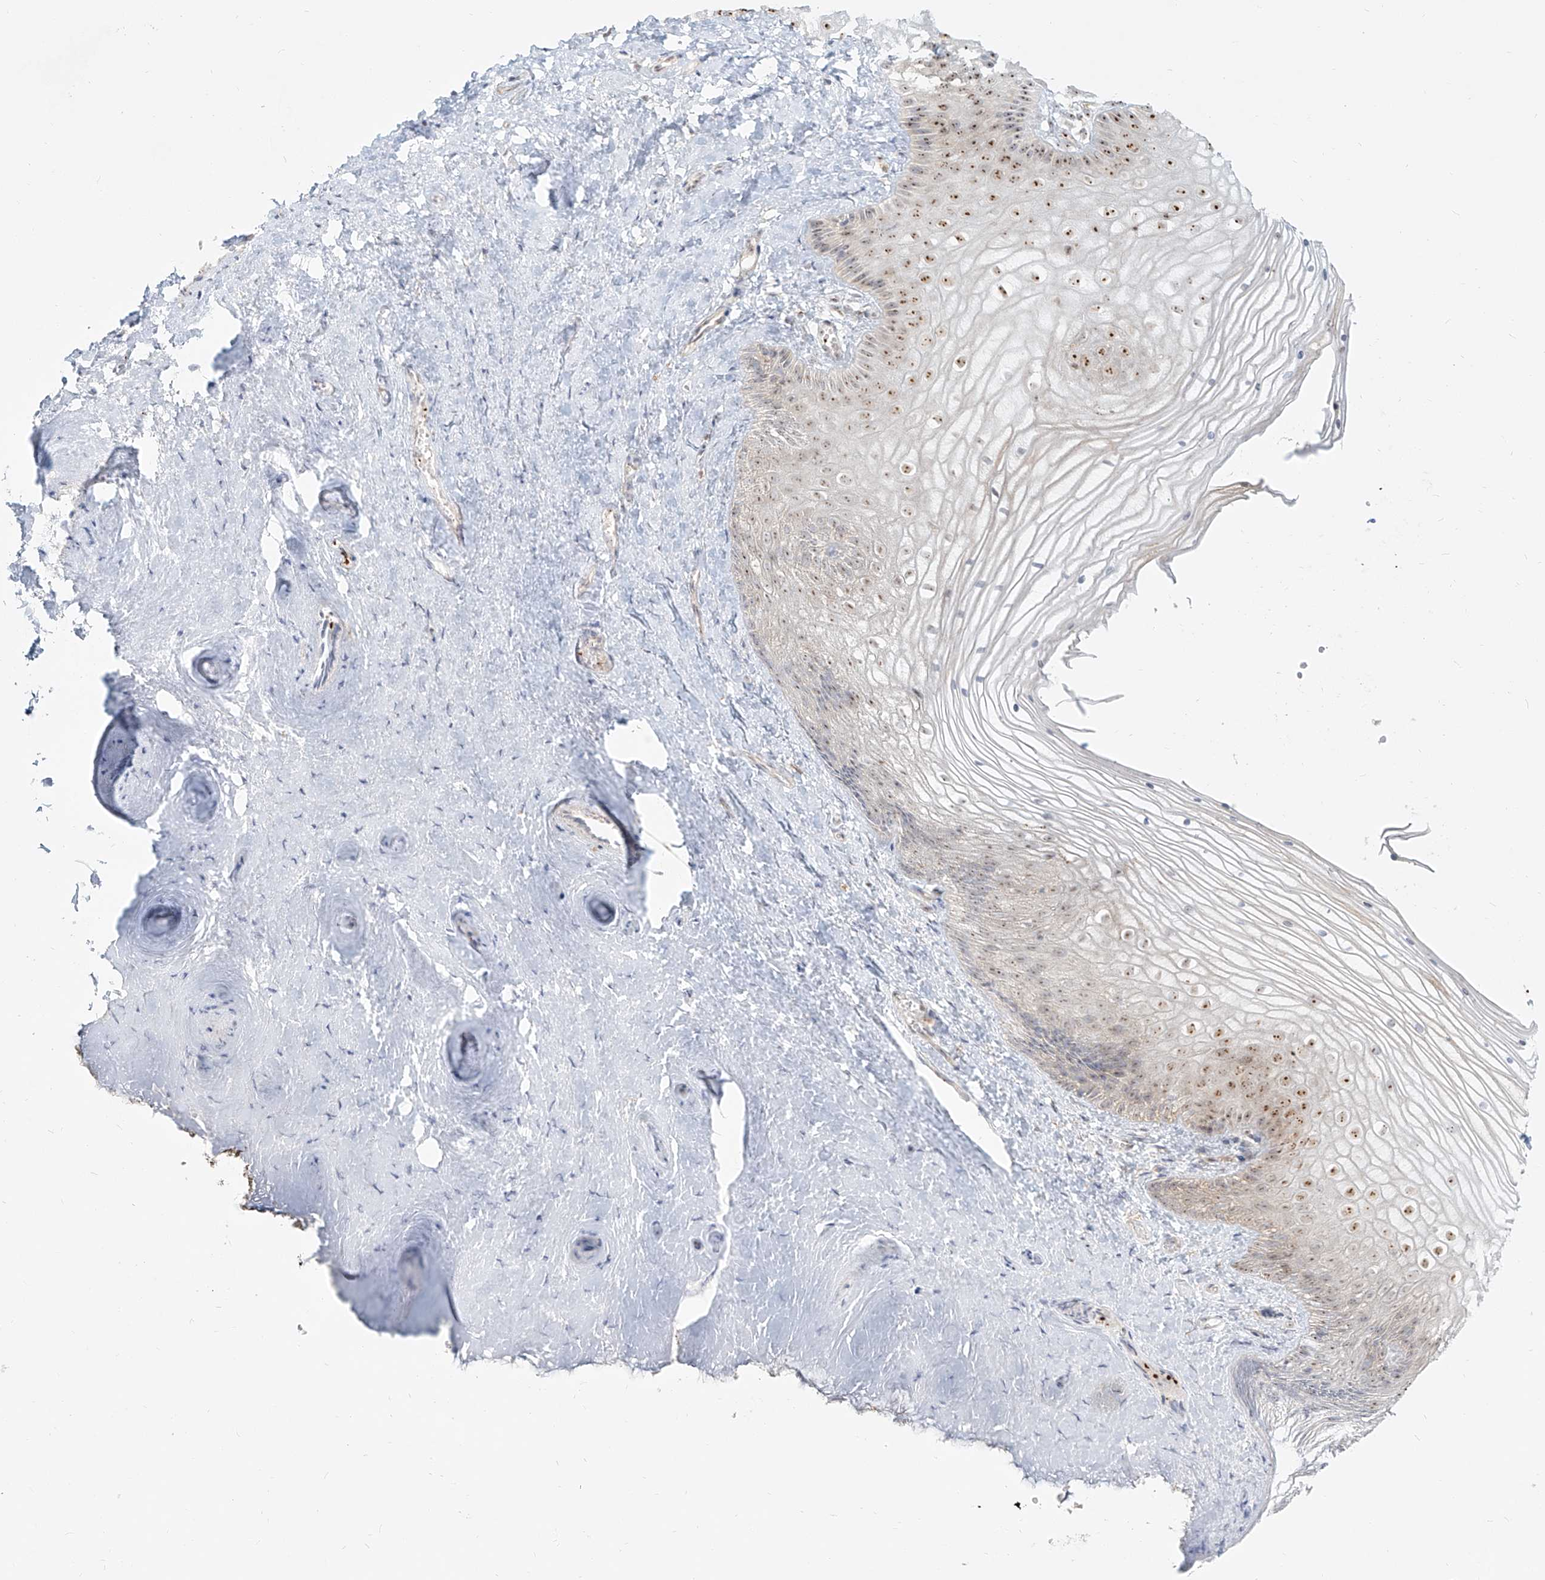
{"staining": {"intensity": "strong", "quantity": ">75%", "location": "nuclear"}, "tissue": "vagina", "cell_type": "Squamous epithelial cells", "image_type": "normal", "snomed": [{"axis": "morphology", "description": "Normal tissue, NOS"}, {"axis": "topography", "description": "Vagina"}, {"axis": "topography", "description": "Cervix"}], "caption": "Protein expression analysis of benign human vagina reveals strong nuclear expression in approximately >75% of squamous epithelial cells. (Brightfield microscopy of DAB IHC at high magnification).", "gene": "BYSL", "patient": {"sex": "female", "age": 40}}